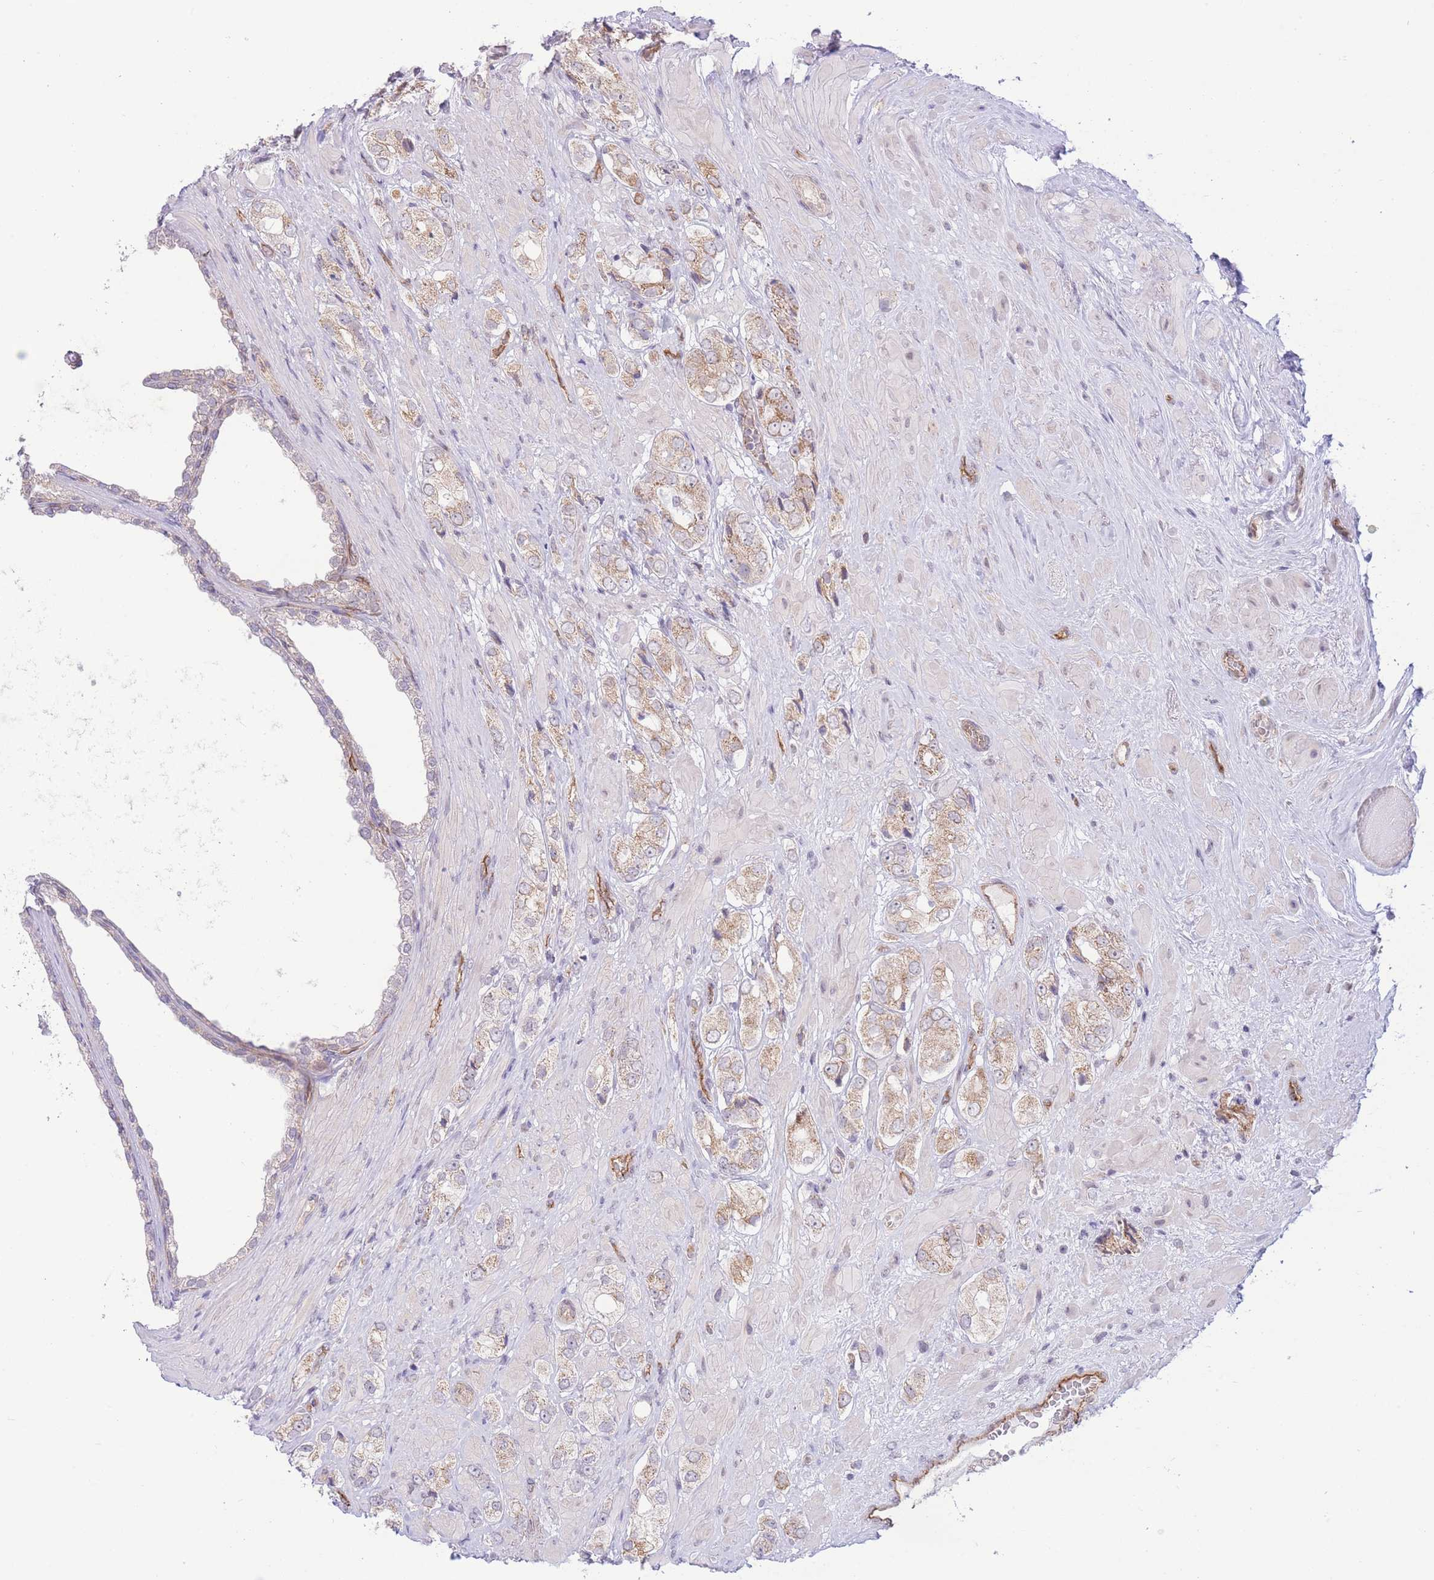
{"staining": {"intensity": "weak", "quantity": ">75%", "location": "cytoplasmic/membranous"}, "tissue": "prostate cancer", "cell_type": "Tumor cells", "image_type": "cancer", "snomed": [{"axis": "morphology", "description": "Adenocarcinoma, High grade"}, {"axis": "topography", "description": "Prostate and seminal vesicle, NOS"}], "caption": "A brown stain highlights weak cytoplasmic/membranous positivity of a protein in high-grade adenocarcinoma (prostate) tumor cells.", "gene": "MRPS31", "patient": {"sex": "male", "age": 64}}